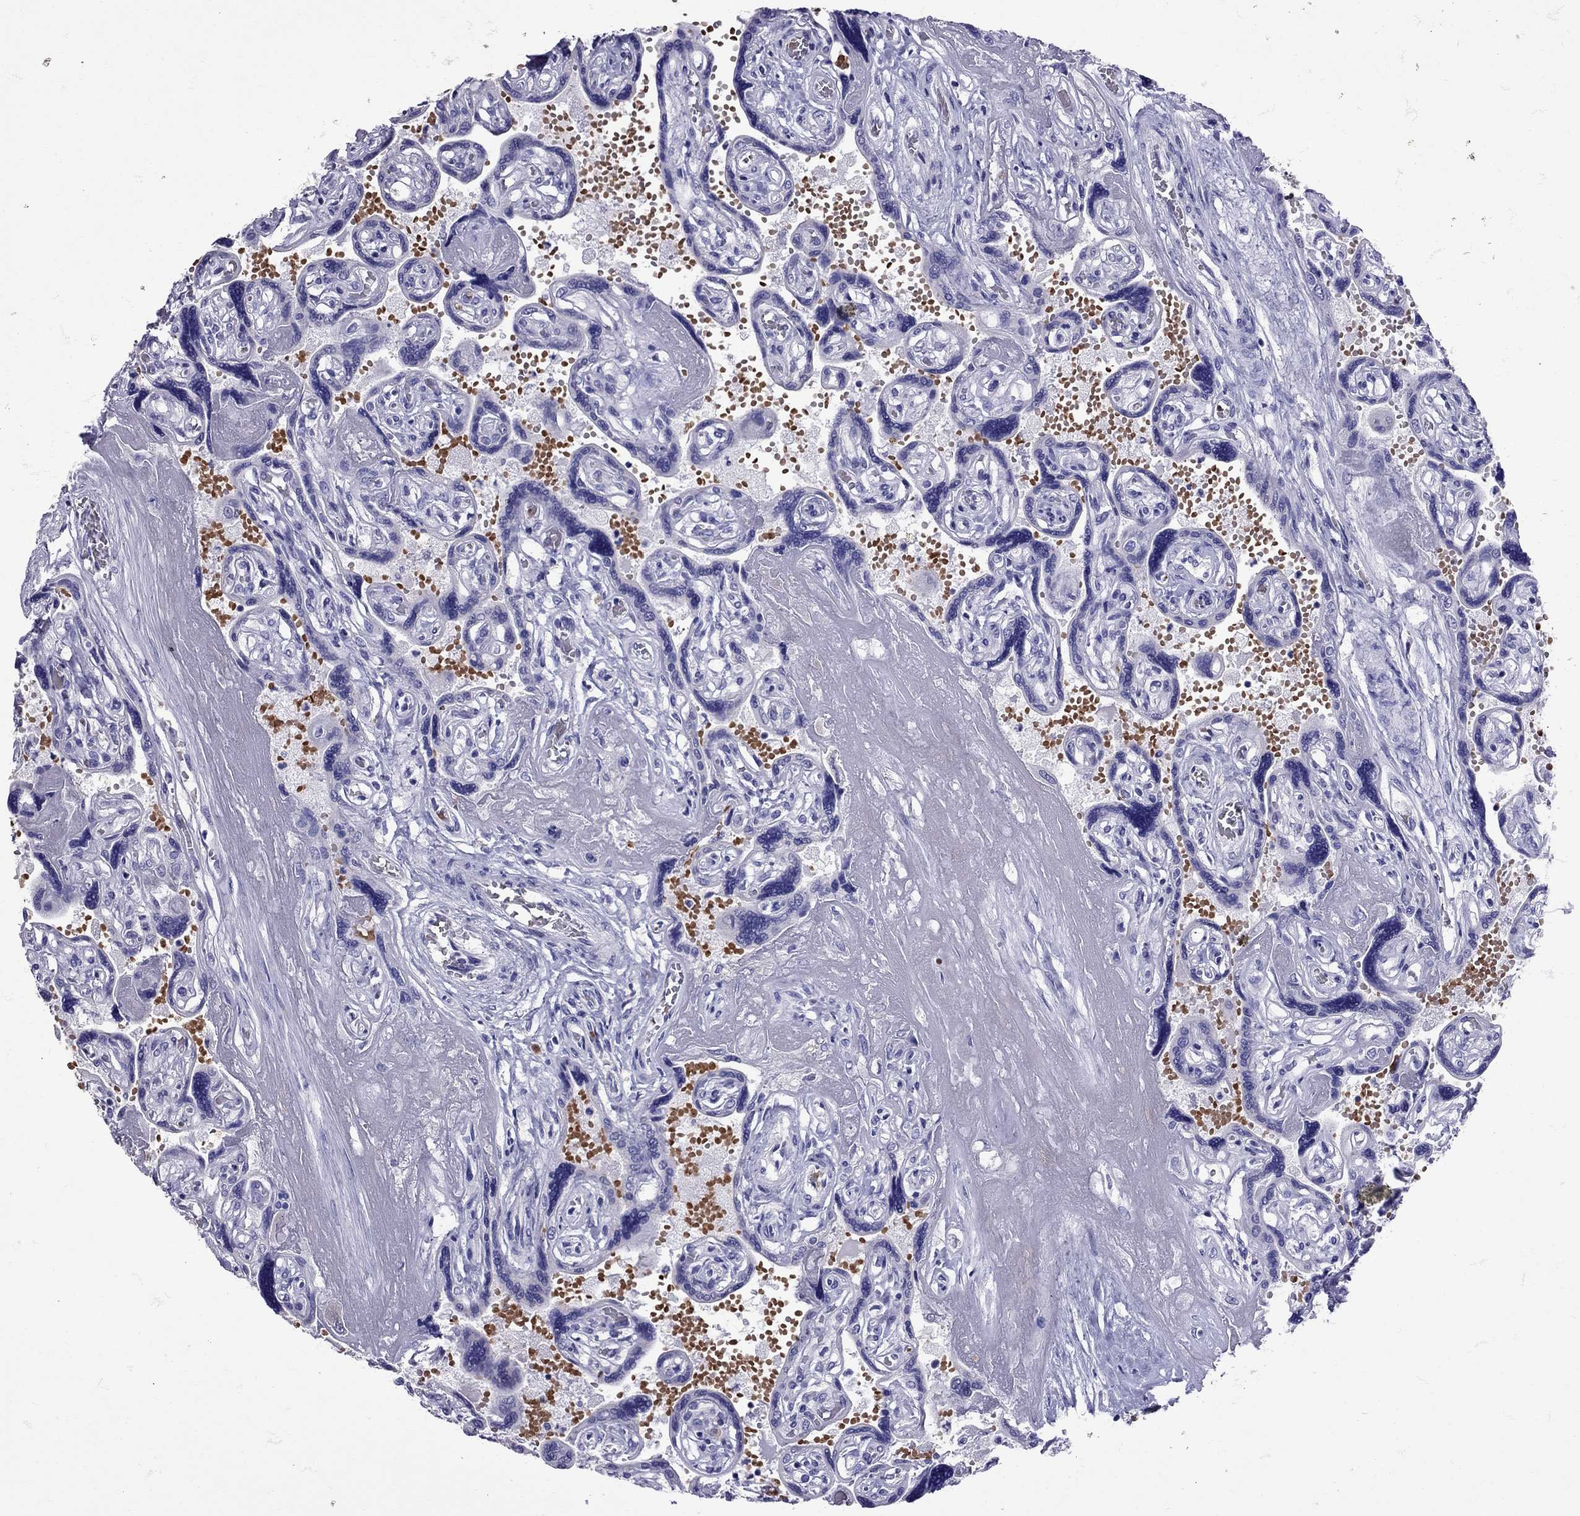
{"staining": {"intensity": "negative", "quantity": "none", "location": "none"}, "tissue": "placenta", "cell_type": "Decidual cells", "image_type": "normal", "snomed": [{"axis": "morphology", "description": "Normal tissue, NOS"}, {"axis": "topography", "description": "Placenta"}], "caption": "Decidual cells show no significant expression in unremarkable placenta.", "gene": "TBR1", "patient": {"sex": "female", "age": 32}}